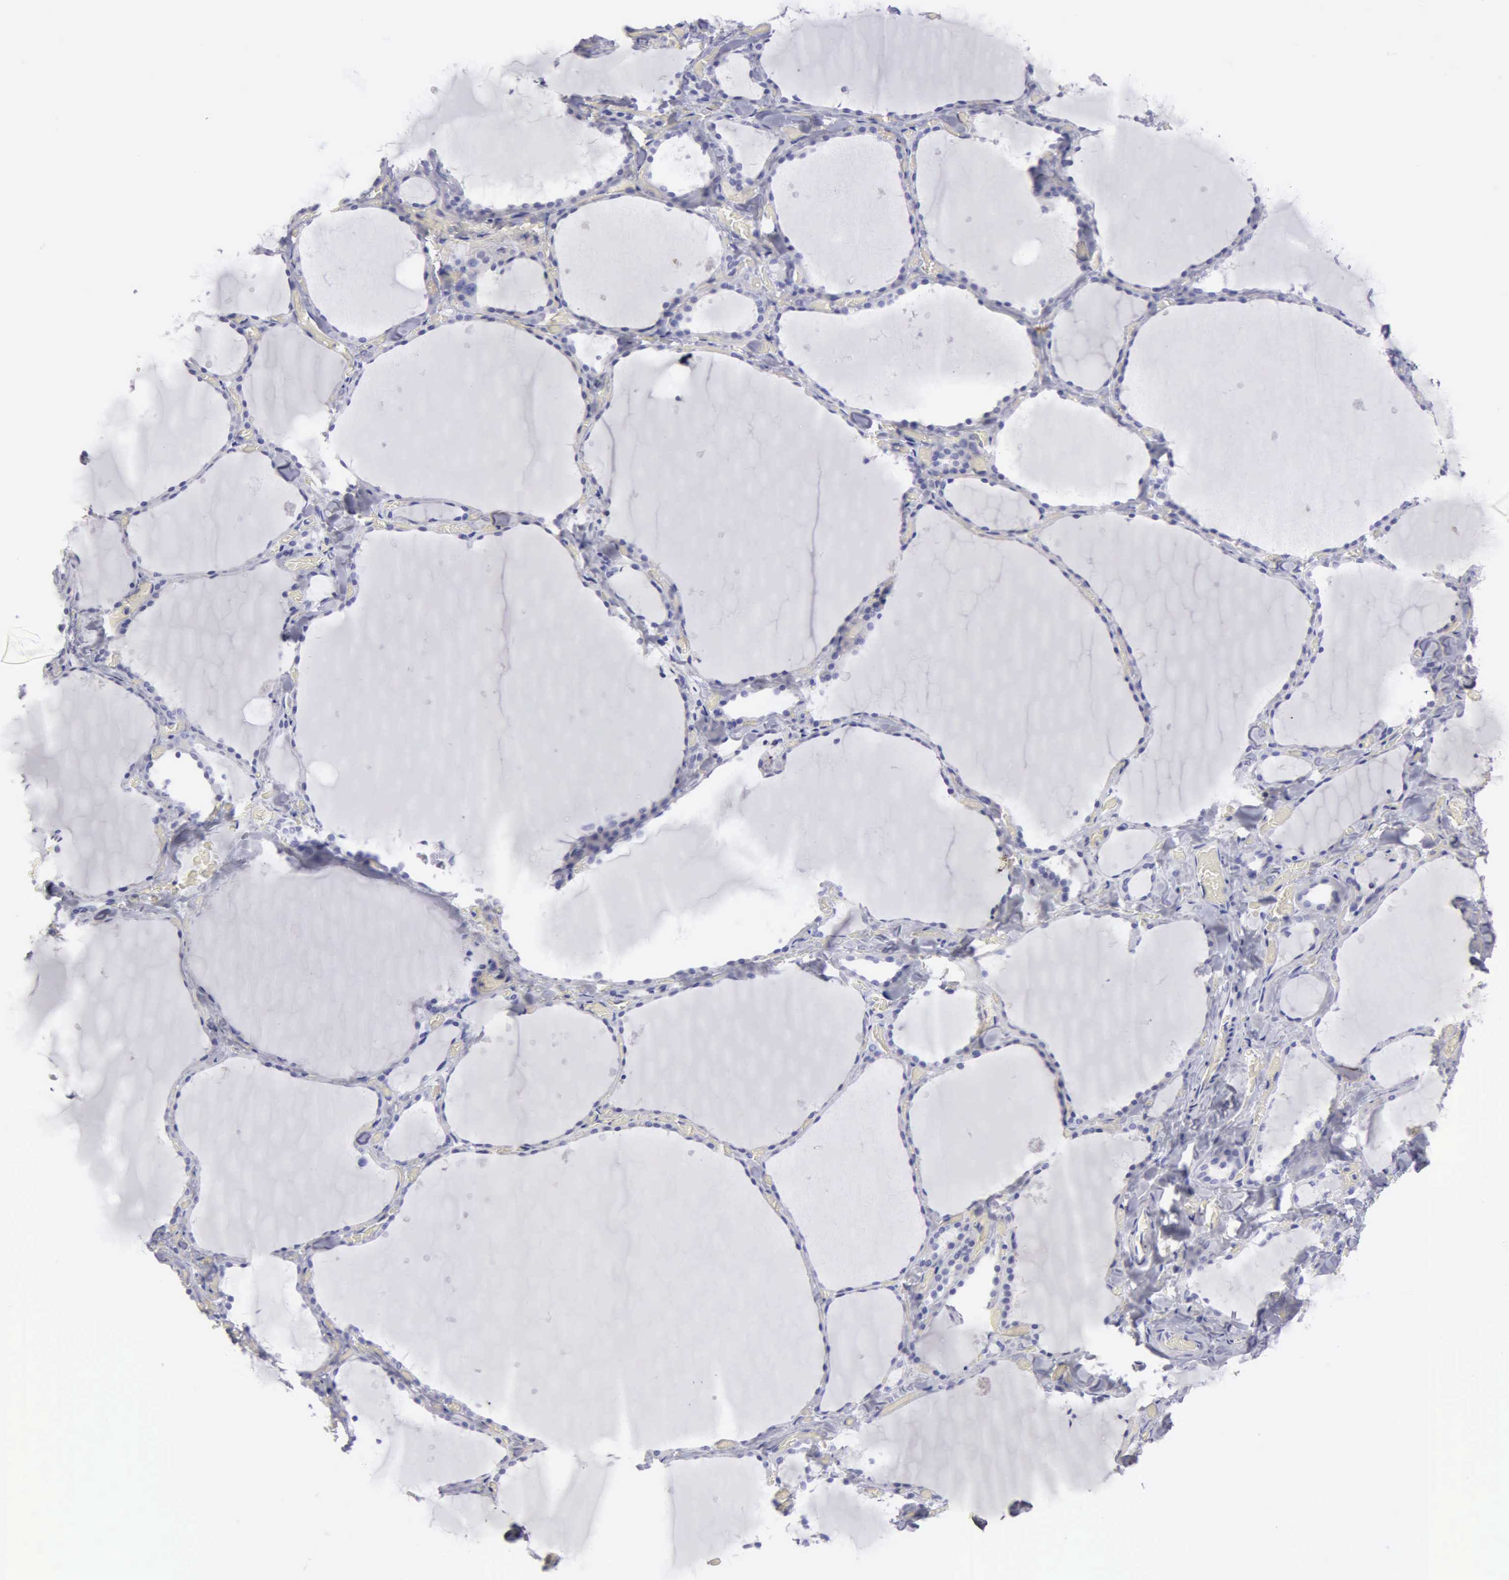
{"staining": {"intensity": "negative", "quantity": "none", "location": "none"}, "tissue": "thyroid gland", "cell_type": "Glandular cells", "image_type": "normal", "snomed": [{"axis": "morphology", "description": "Normal tissue, NOS"}, {"axis": "topography", "description": "Thyroid gland"}], "caption": "DAB (3,3'-diaminobenzidine) immunohistochemical staining of benign human thyroid gland demonstrates no significant staining in glandular cells.", "gene": "TYRP1", "patient": {"sex": "male", "age": 34}}